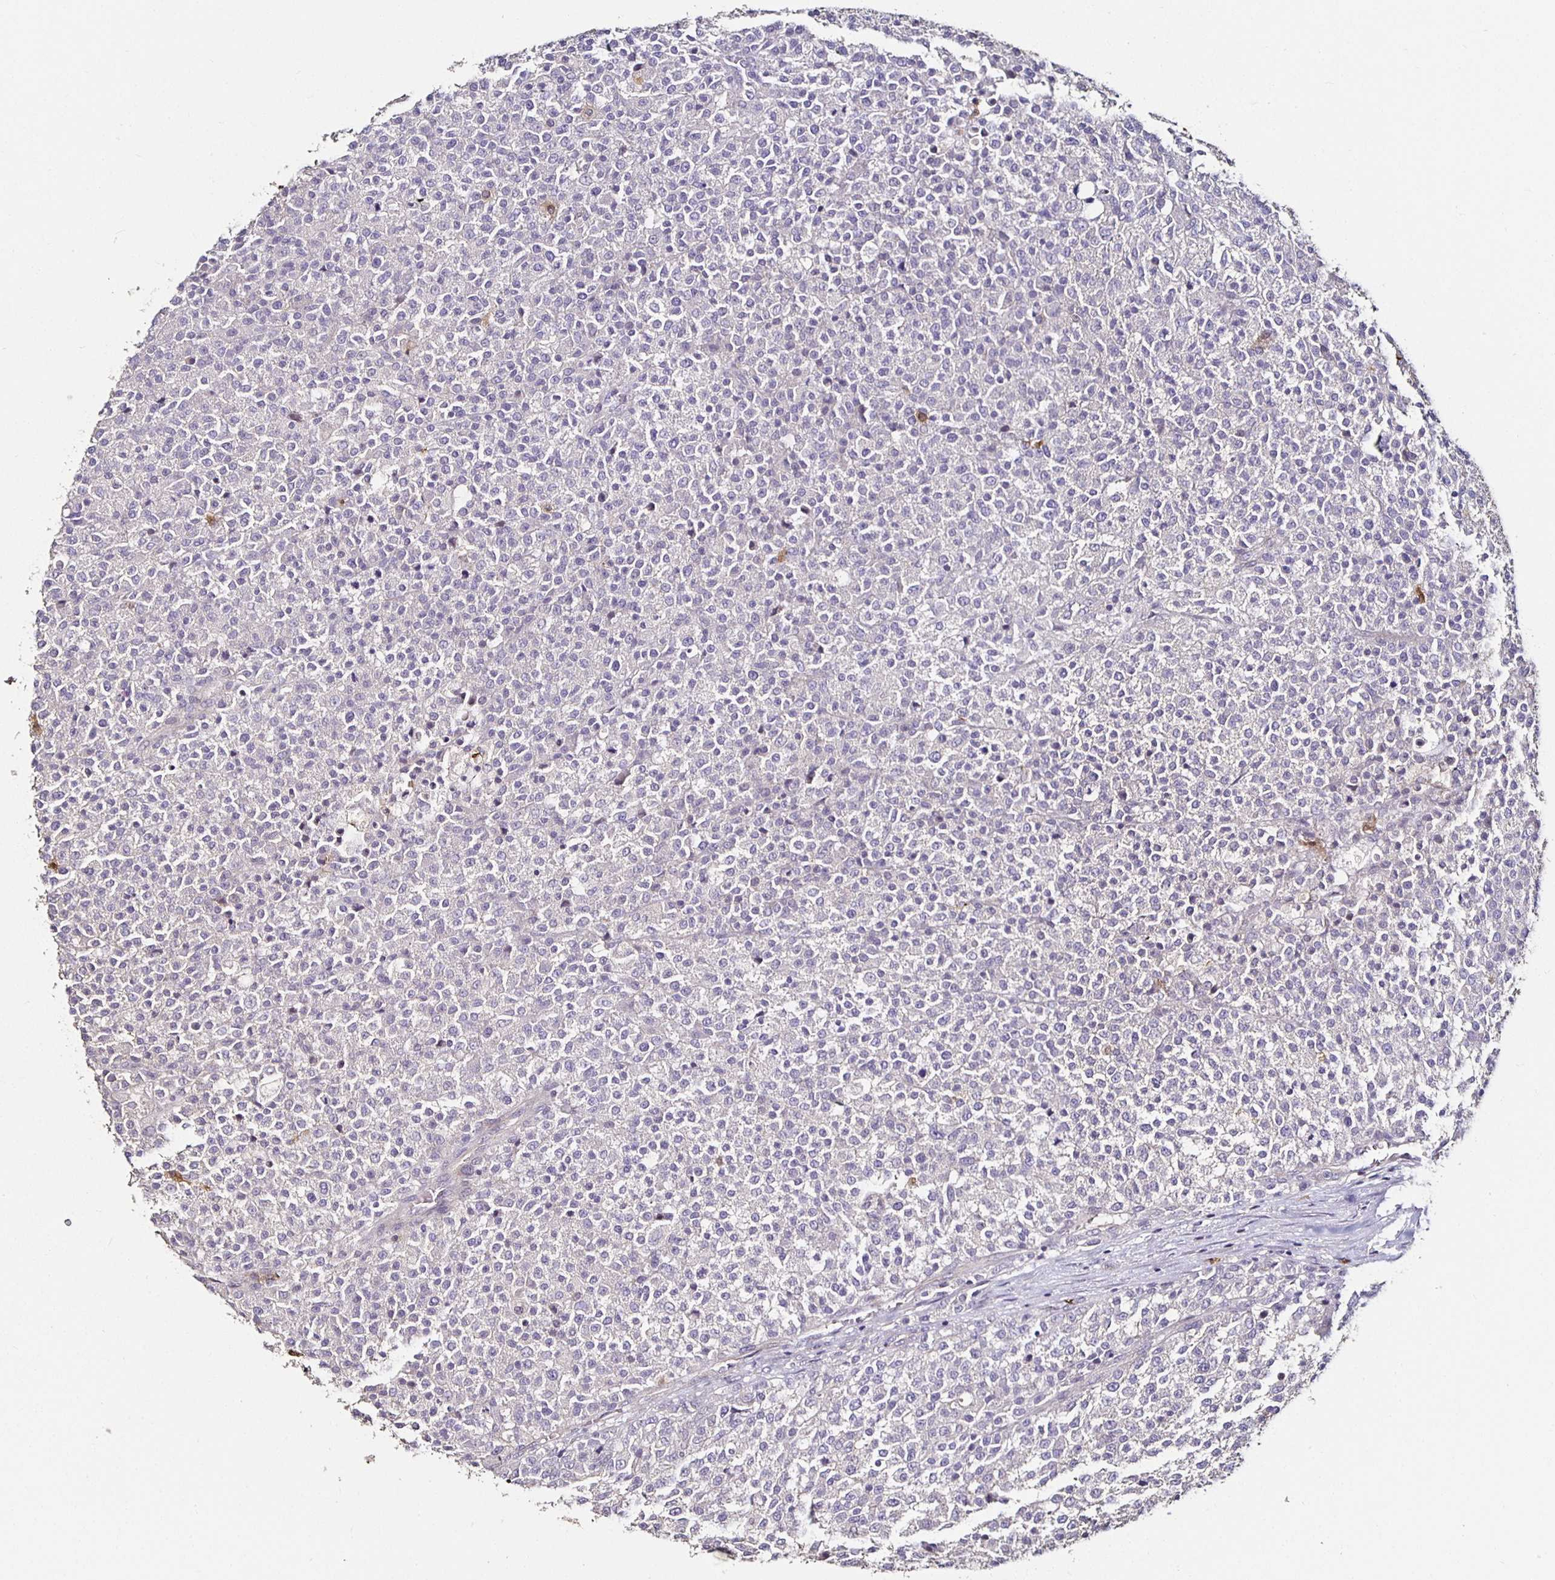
{"staining": {"intensity": "negative", "quantity": "none", "location": "none"}, "tissue": "testis cancer", "cell_type": "Tumor cells", "image_type": "cancer", "snomed": [{"axis": "morphology", "description": "Seminoma, NOS"}, {"axis": "topography", "description": "Testis"}], "caption": "There is no significant staining in tumor cells of testis cancer.", "gene": "TLR4", "patient": {"sex": "male", "age": 59}}